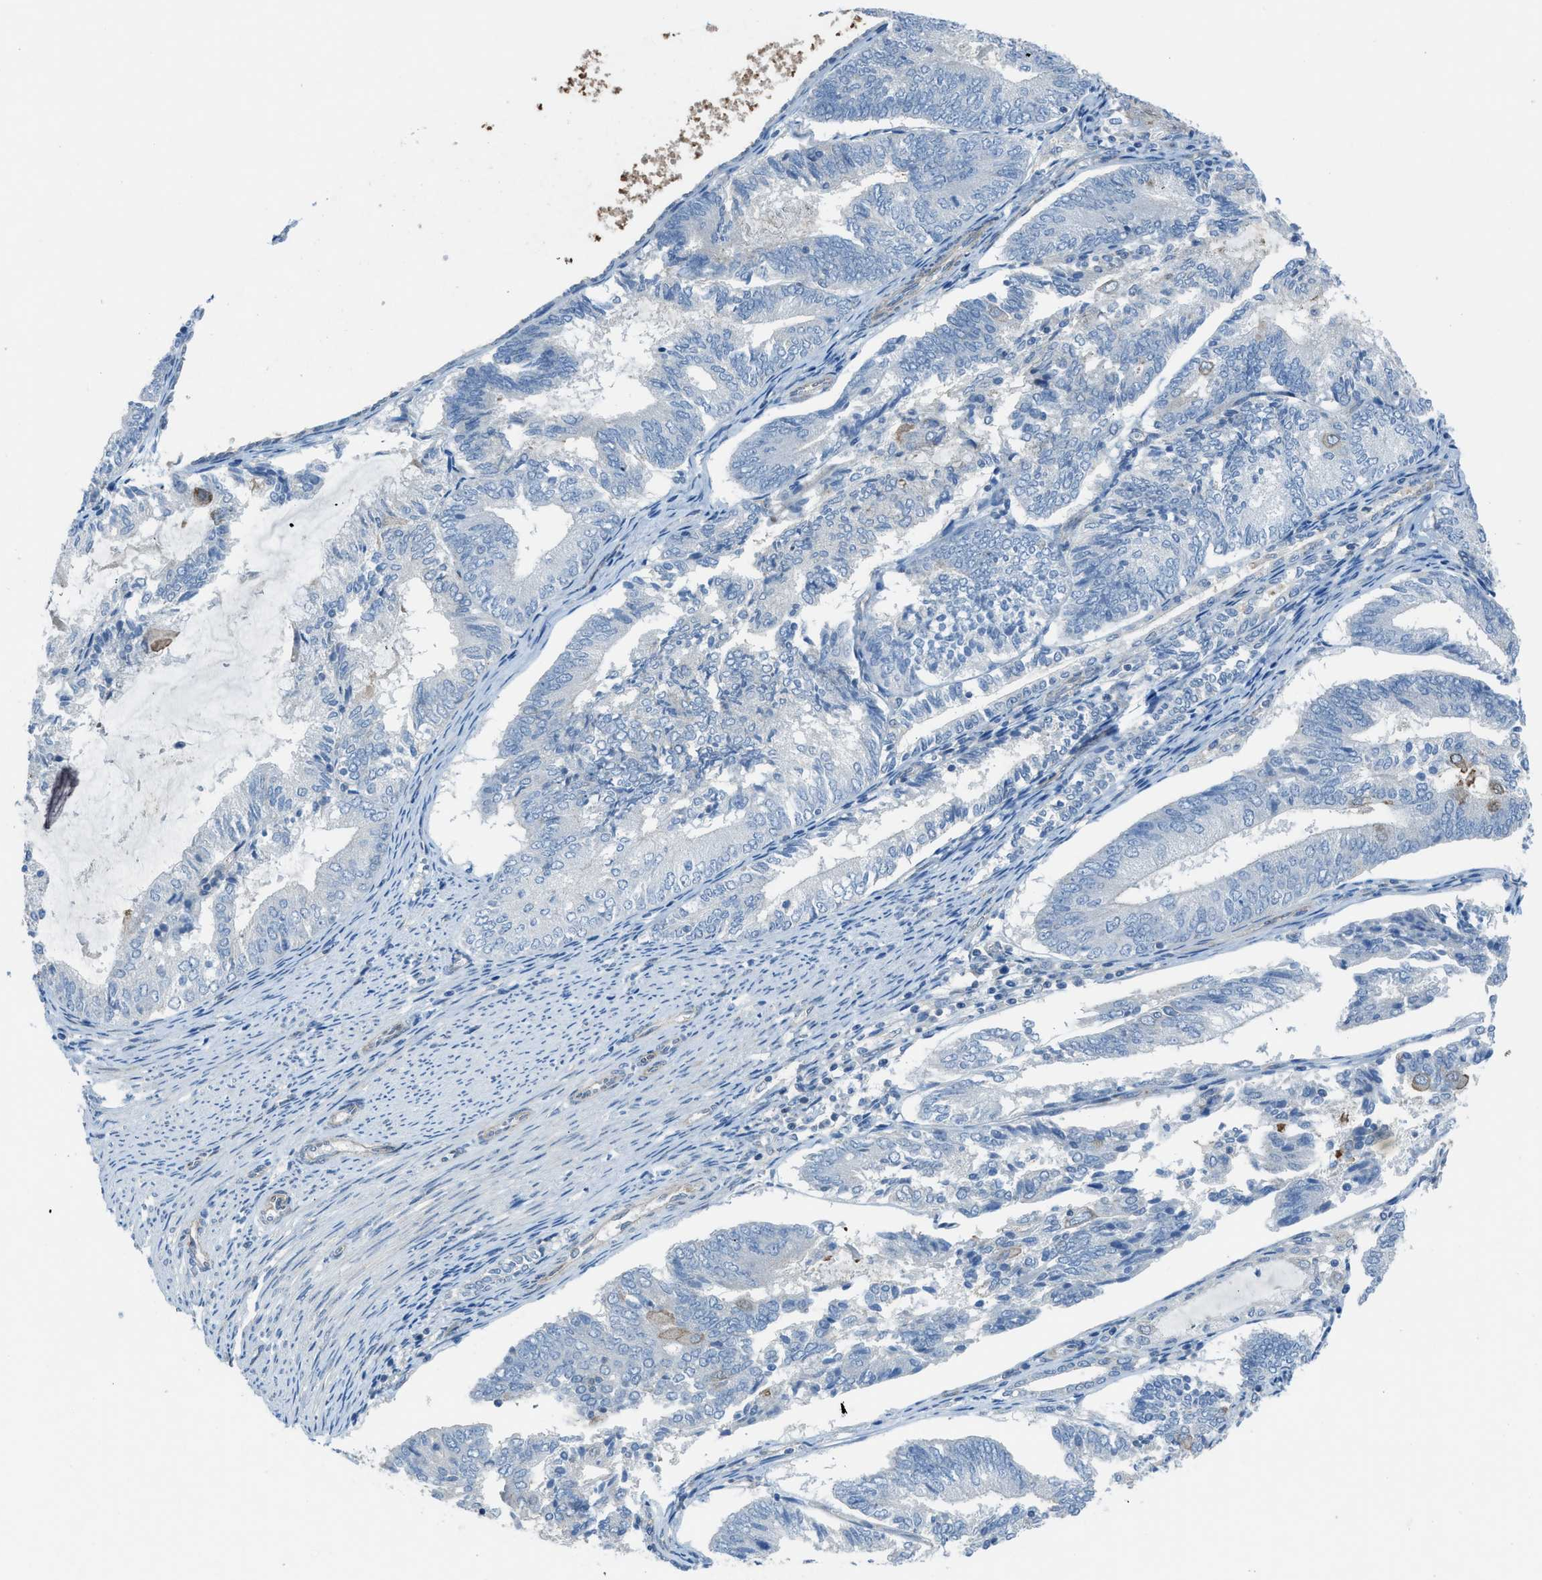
{"staining": {"intensity": "negative", "quantity": "none", "location": "none"}, "tissue": "endometrial cancer", "cell_type": "Tumor cells", "image_type": "cancer", "snomed": [{"axis": "morphology", "description": "Adenocarcinoma, NOS"}, {"axis": "topography", "description": "Endometrium"}], "caption": "Endometrial cancer (adenocarcinoma) stained for a protein using immunohistochemistry demonstrates no expression tumor cells.", "gene": "PRKN", "patient": {"sex": "female", "age": 81}}